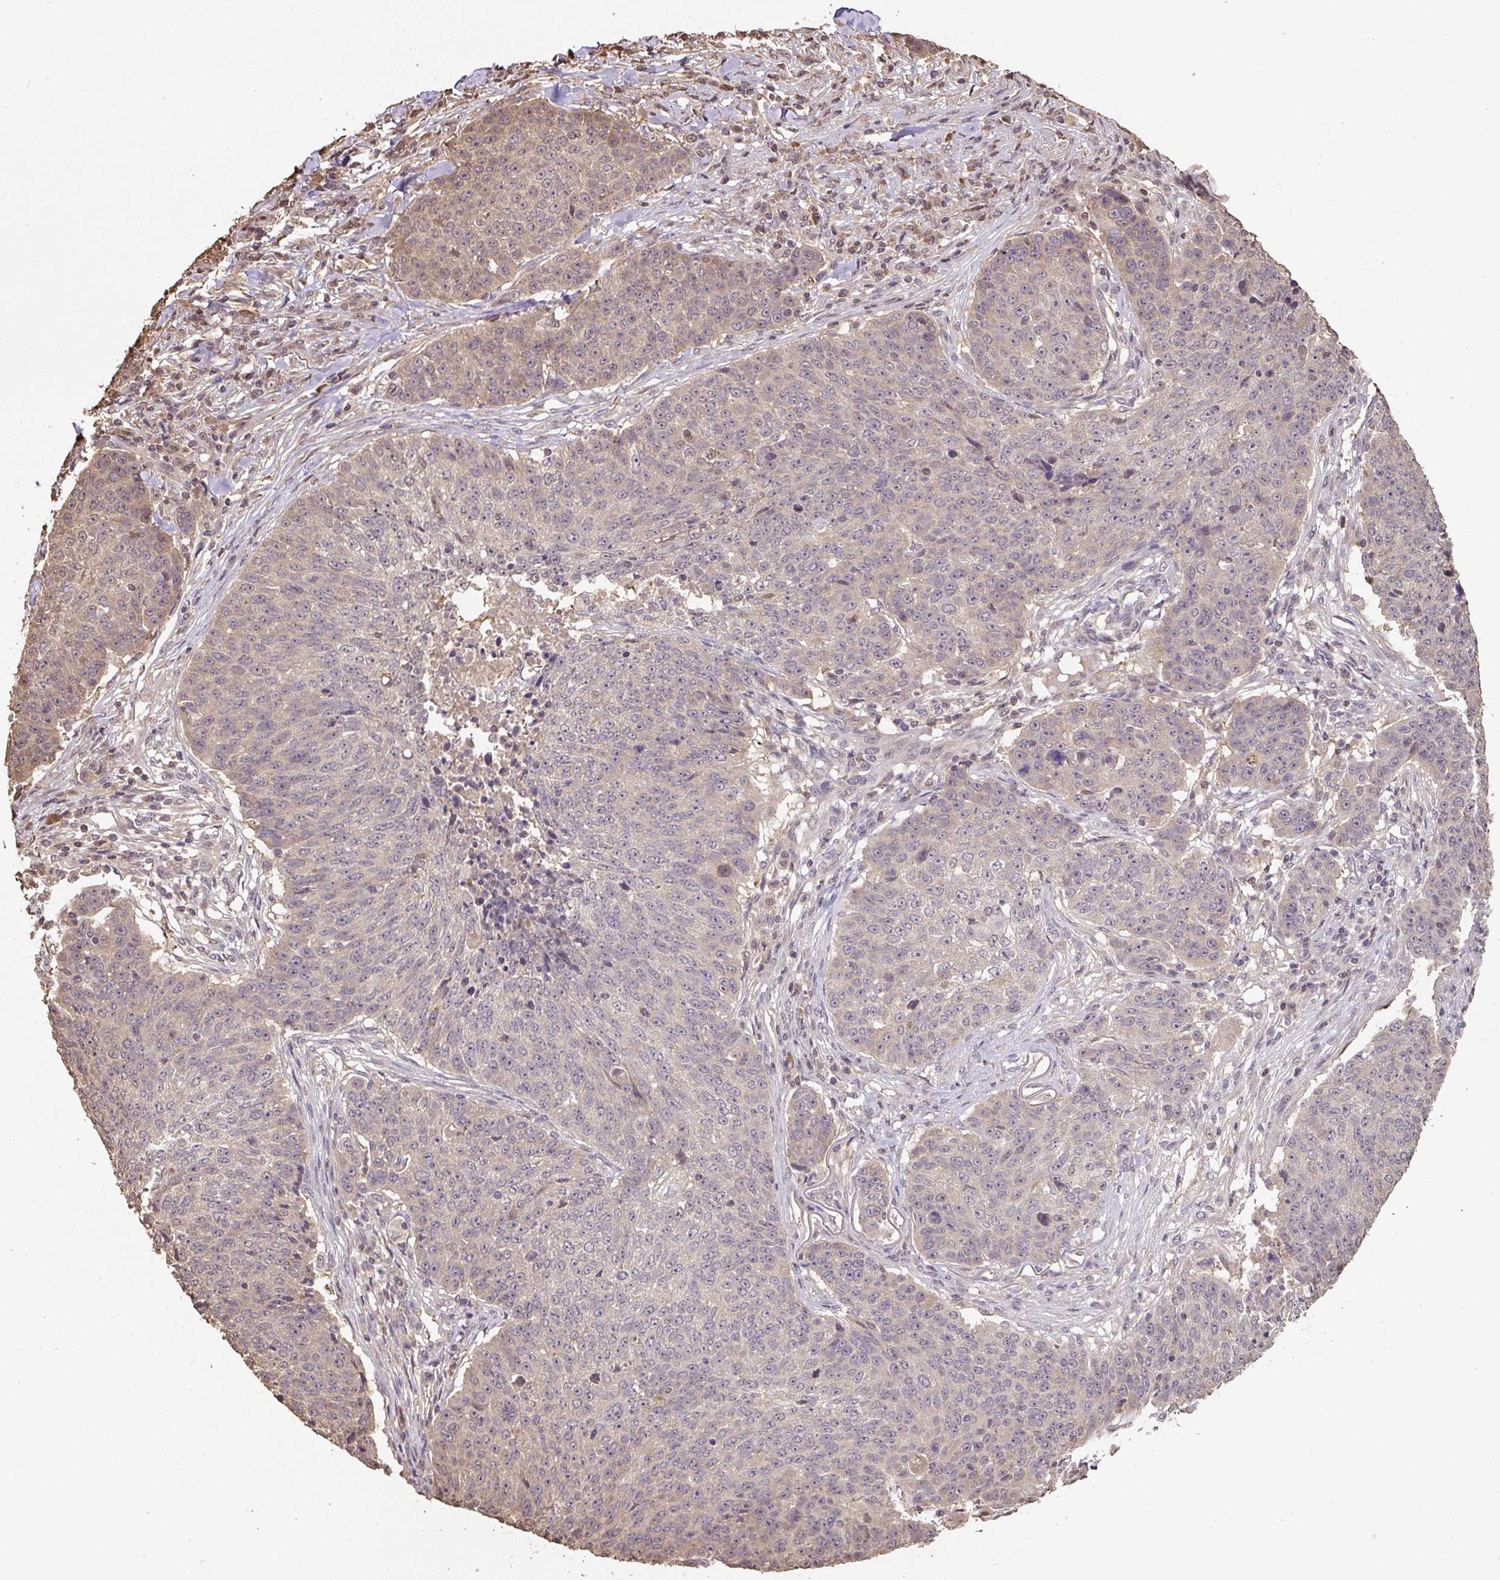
{"staining": {"intensity": "weak", "quantity": "<25%", "location": "cytoplasmic/membranous,nuclear"}, "tissue": "lung cancer", "cell_type": "Tumor cells", "image_type": "cancer", "snomed": [{"axis": "morphology", "description": "Normal tissue, NOS"}, {"axis": "morphology", "description": "Squamous cell carcinoma, NOS"}, {"axis": "topography", "description": "Lymph node"}, {"axis": "topography", "description": "Lung"}], "caption": "Image shows no protein expression in tumor cells of lung cancer (squamous cell carcinoma) tissue.", "gene": "TMEM170B", "patient": {"sex": "male", "age": 66}}